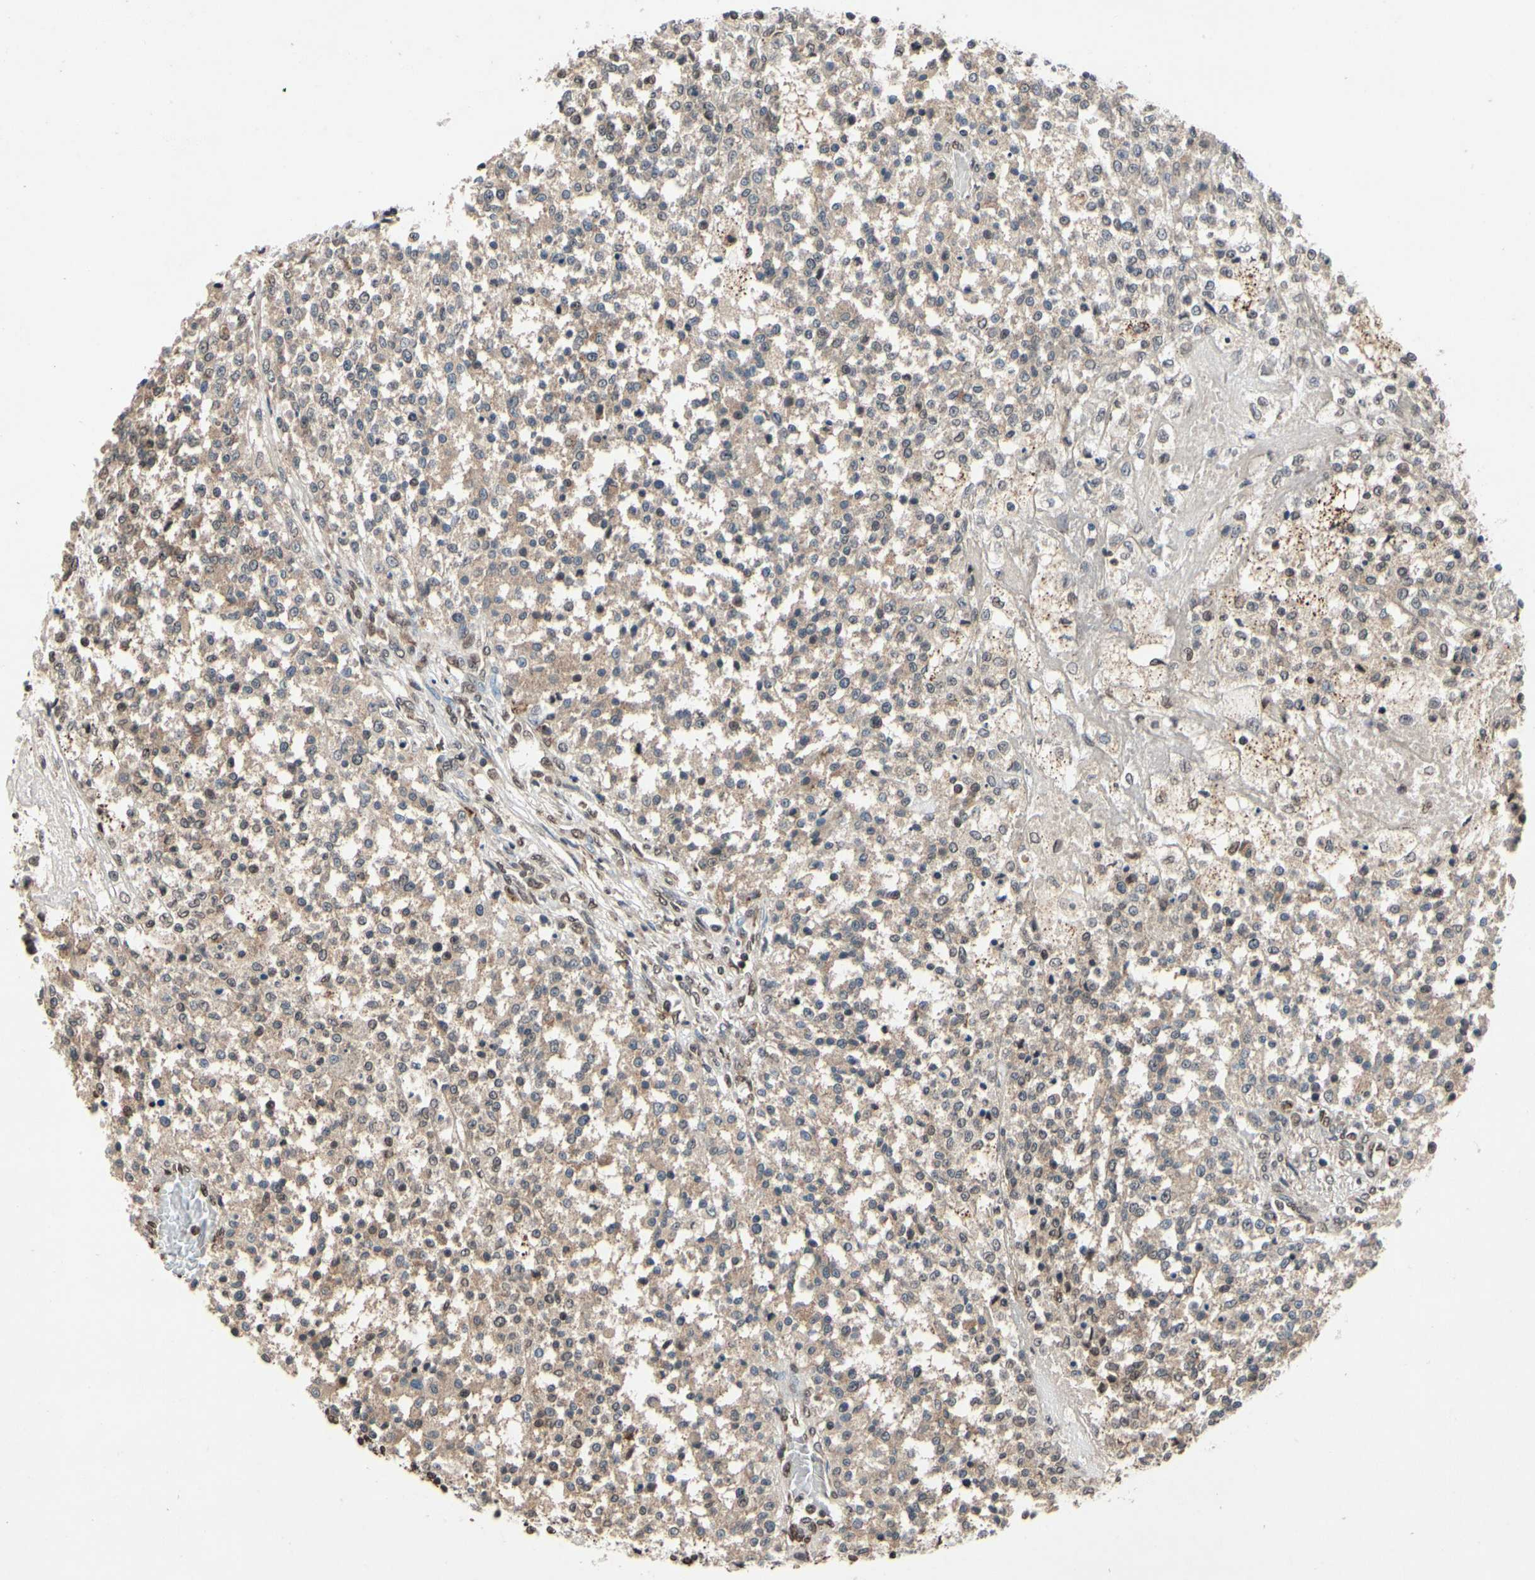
{"staining": {"intensity": "weak", "quantity": "25%-75%", "location": "cytoplasmic/membranous"}, "tissue": "testis cancer", "cell_type": "Tumor cells", "image_type": "cancer", "snomed": [{"axis": "morphology", "description": "Seminoma, NOS"}, {"axis": "topography", "description": "Testis"}], "caption": "Immunohistochemistry (IHC) photomicrograph of human seminoma (testis) stained for a protein (brown), which demonstrates low levels of weak cytoplasmic/membranous expression in approximately 25%-75% of tumor cells.", "gene": "HIPK2", "patient": {"sex": "male", "age": 59}}